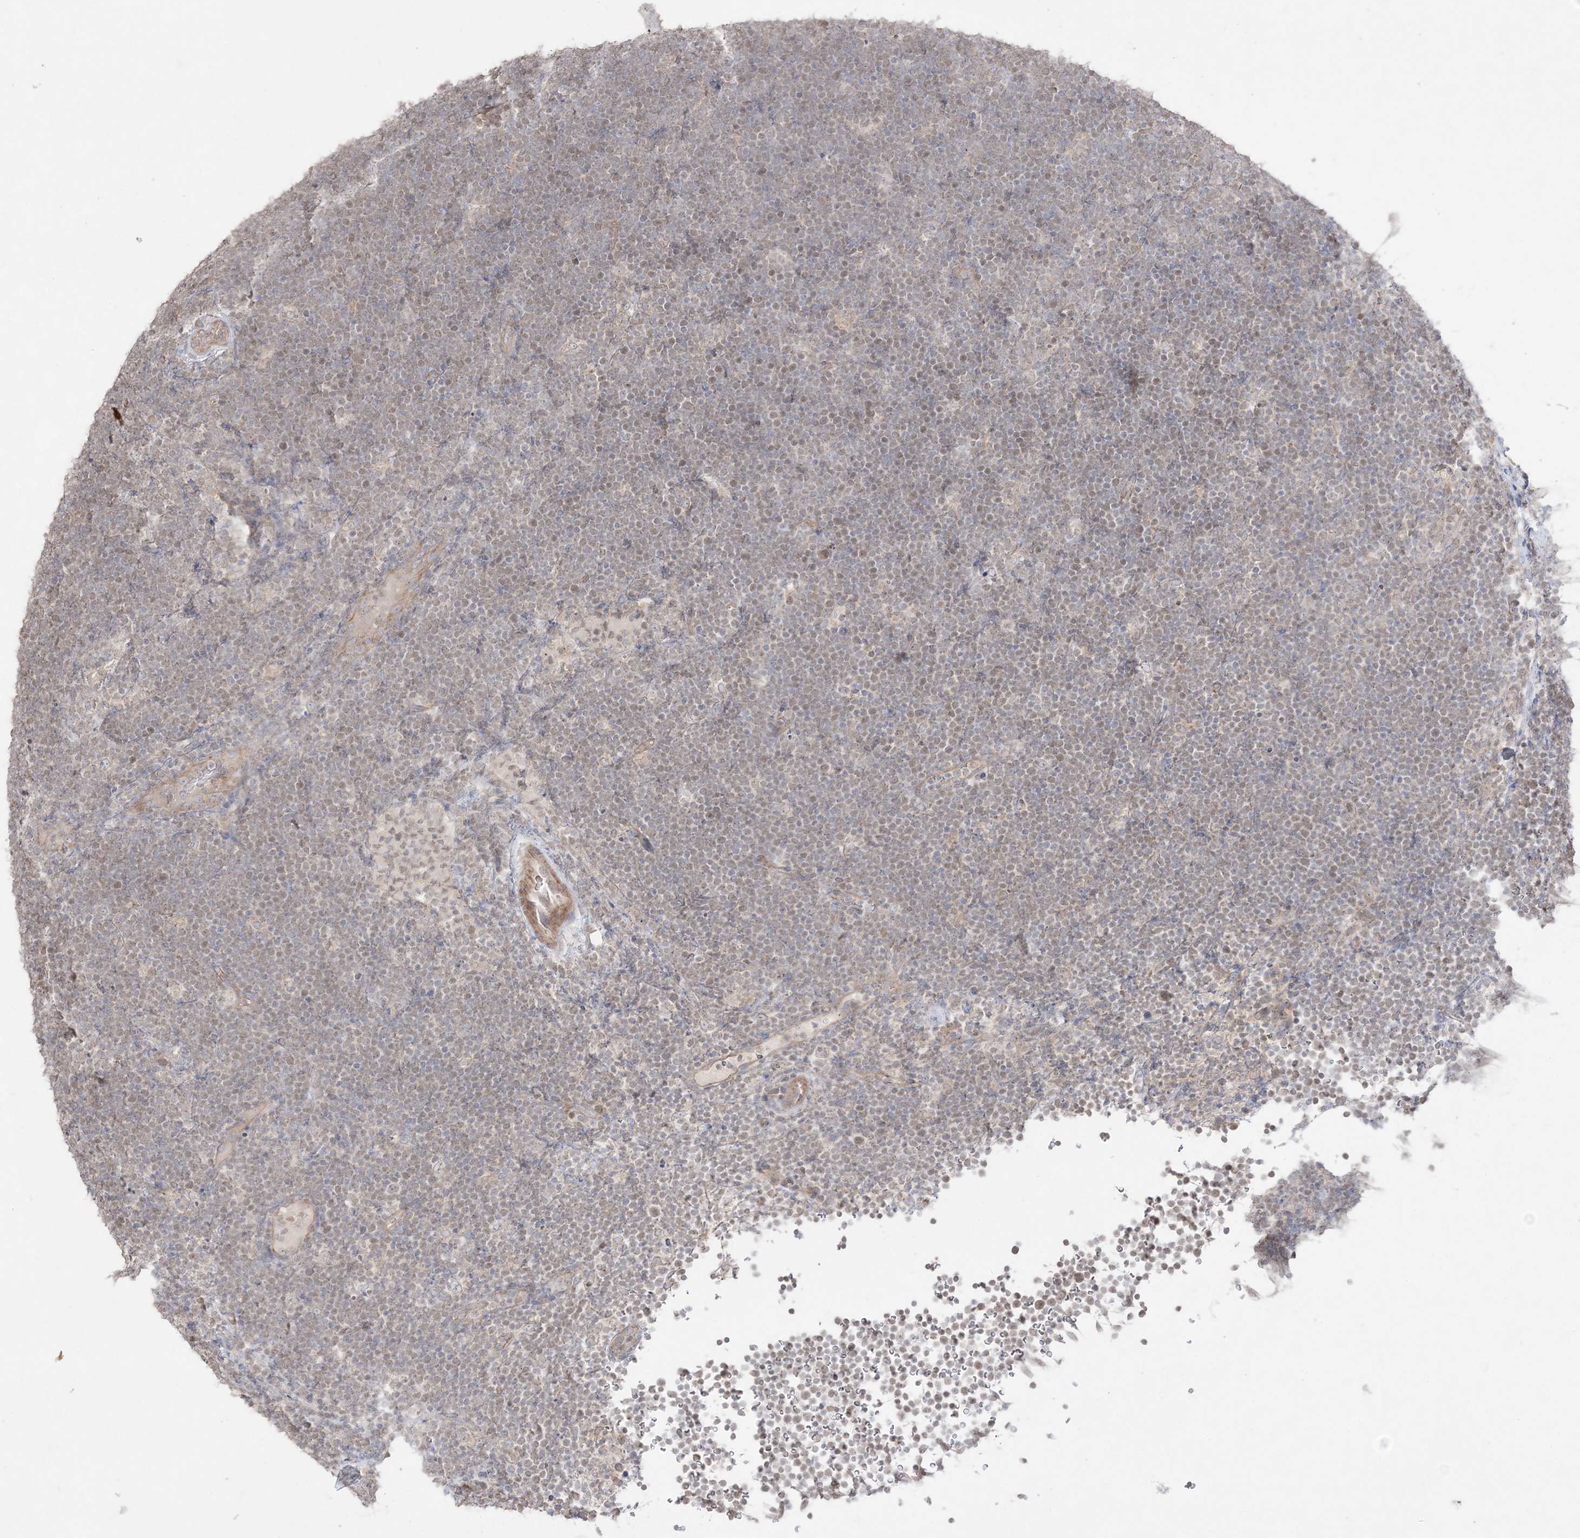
{"staining": {"intensity": "weak", "quantity": "25%-75%", "location": "nuclear"}, "tissue": "lymphoma", "cell_type": "Tumor cells", "image_type": "cancer", "snomed": [{"axis": "morphology", "description": "Malignant lymphoma, non-Hodgkin's type, High grade"}, {"axis": "topography", "description": "Lymph node"}], "caption": "High-grade malignant lymphoma, non-Hodgkin's type stained with immunohistochemistry (IHC) exhibits weak nuclear expression in about 25%-75% of tumor cells.", "gene": "SH3BP4", "patient": {"sex": "male", "age": 13}}